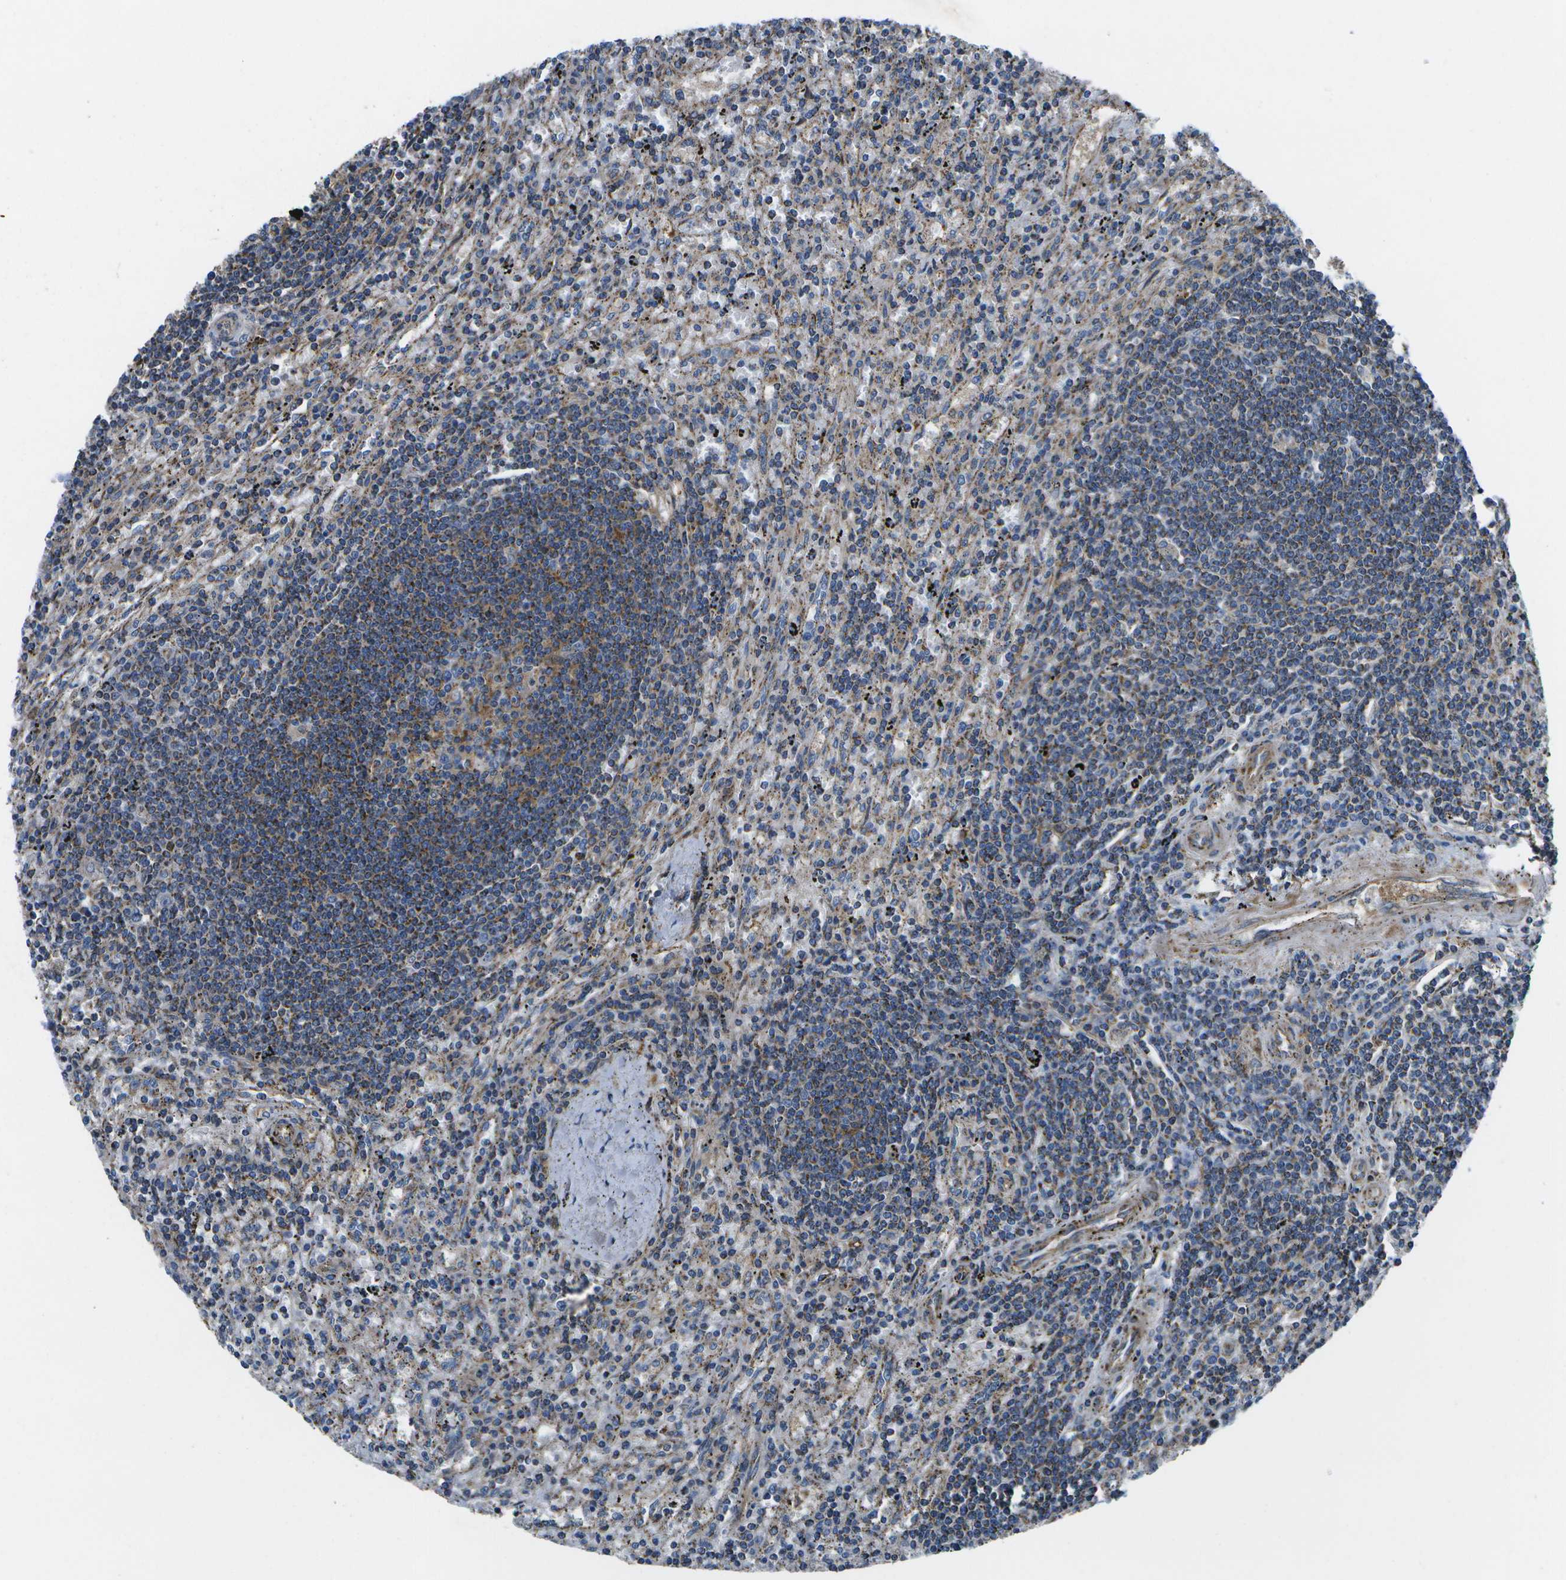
{"staining": {"intensity": "weak", "quantity": "<25%", "location": "cytoplasmic/membranous"}, "tissue": "lymphoma", "cell_type": "Tumor cells", "image_type": "cancer", "snomed": [{"axis": "morphology", "description": "Malignant lymphoma, non-Hodgkin's type, Low grade"}, {"axis": "topography", "description": "Spleen"}], "caption": "DAB immunohistochemical staining of human lymphoma reveals no significant staining in tumor cells. (Stains: DAB (3,3'-diaminobenzidine) immunohistochemistry (IHC) with hematoxylin counter stain, Microscopy: brightfield microscopy at high magnification).", "gene": "MVK", "patient": {"sex": "male", "age": 76}}